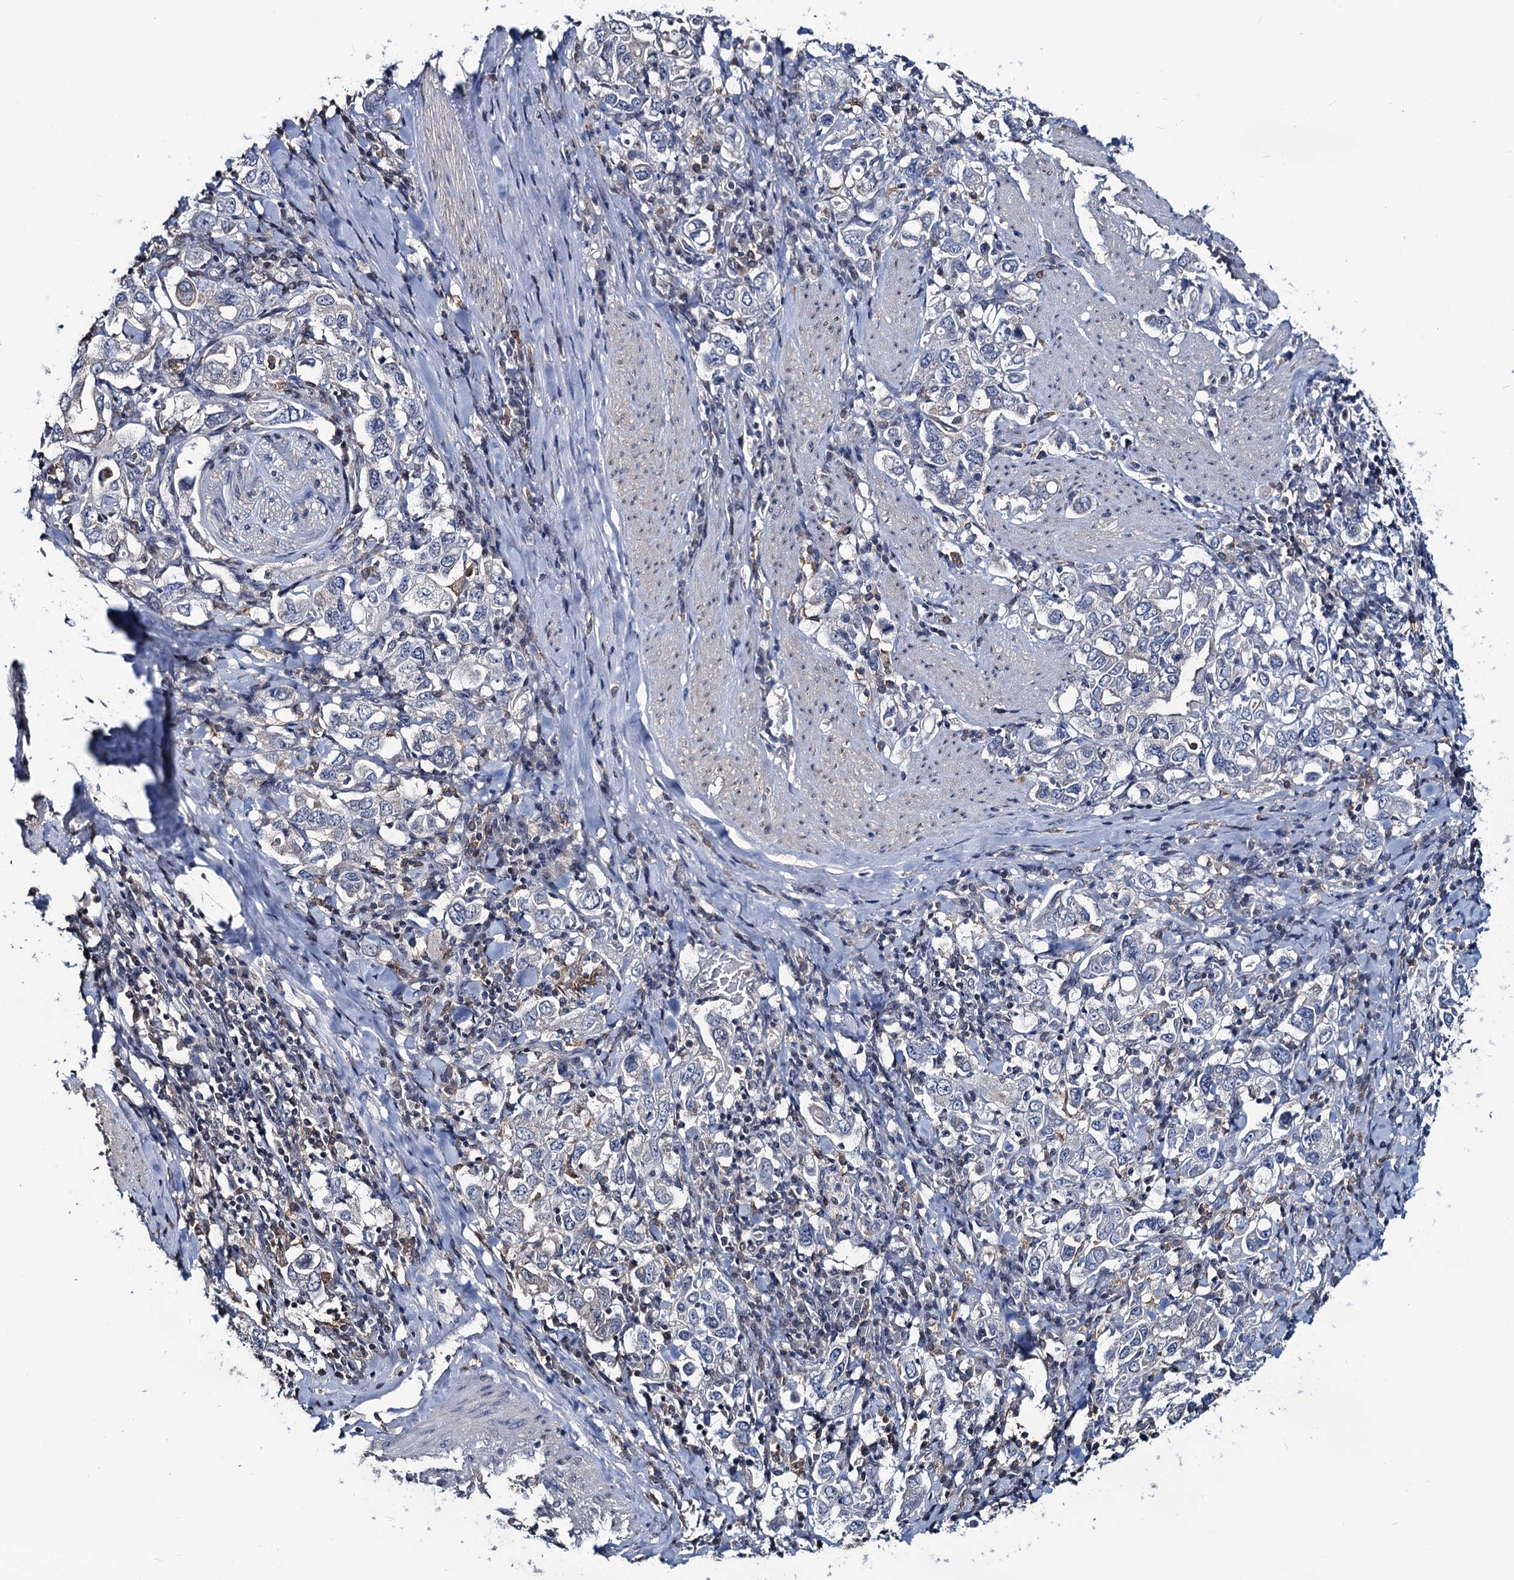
{"staining": {"intensity": "negative", "quantity": "none", "location": "none"}, "tissue": "stomach cancer", "cell_type": "Tumor cells", "image_type": "cancer", "snomed": [{"axis": "morphology", "description": "Adenocarcinoma, NOS"}, {"axis": "topography", "description": "Stomach, upper"}], "caption": "Immunohistochemistry (IHC) of stomach cancer (adenocarcinoma) shows no positivity in tumor cells.", "gene": "RTKN2", "patient": {"sex": "male", "age": 62}}